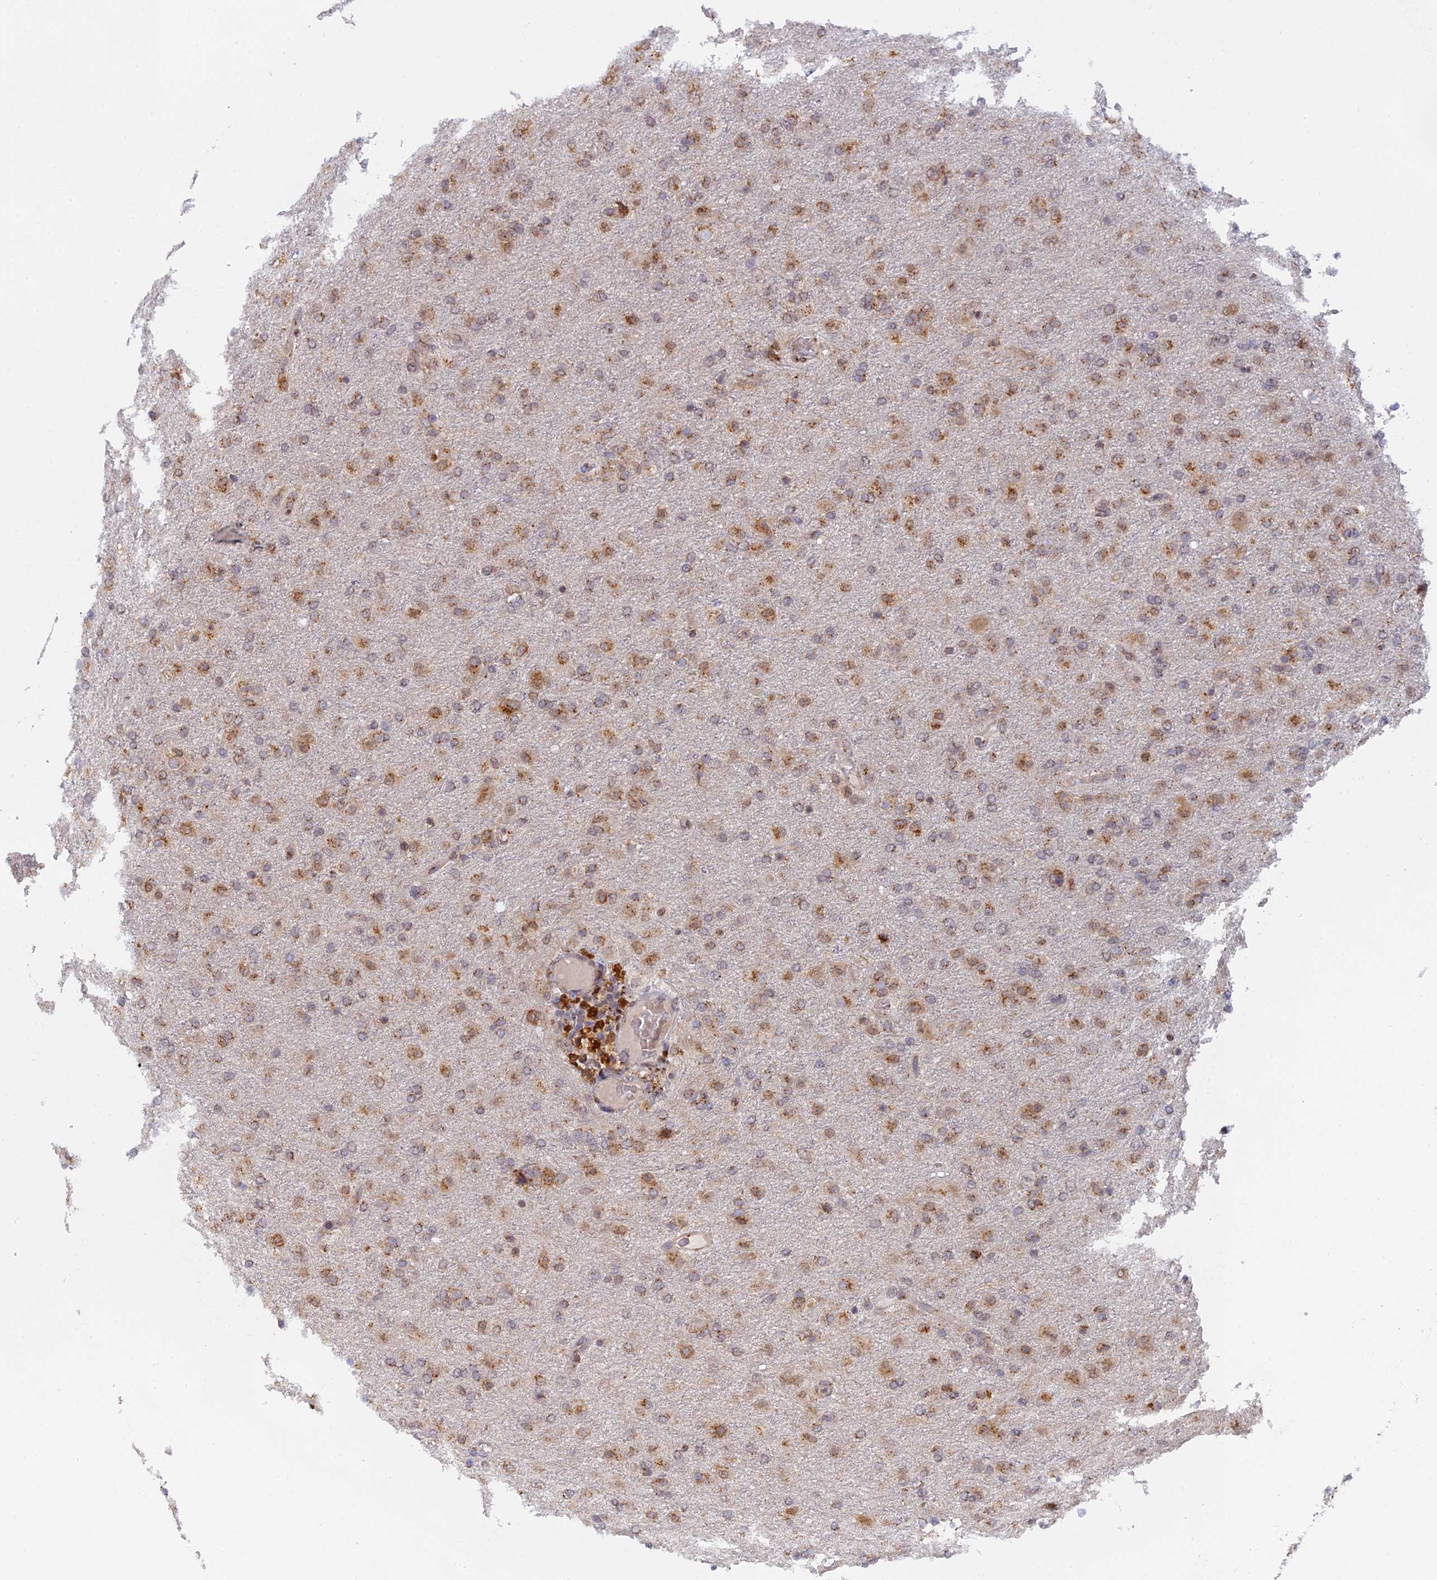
{"staining": {"intensity": "moderate", "quantity": ">75%", "location": "cytoplasmic/membranous"}, "tissue": "glioma", "cell_type": "Tumor cells", "image_type": "cancer", "snomed": [{"axis": "morphology", "description": "Glioma, malignant, Low grade"}, {"axis": "topography", "description": "Brain"}], "caption": "This image exhibits IHC staining of human malignant glioma (low-grade), with medium moderate cytoplasmic/membranous positivity in approximately >75% of tumor cells.", "gene": "SNX17", "patient": {"sex": "male", "age": 65}}